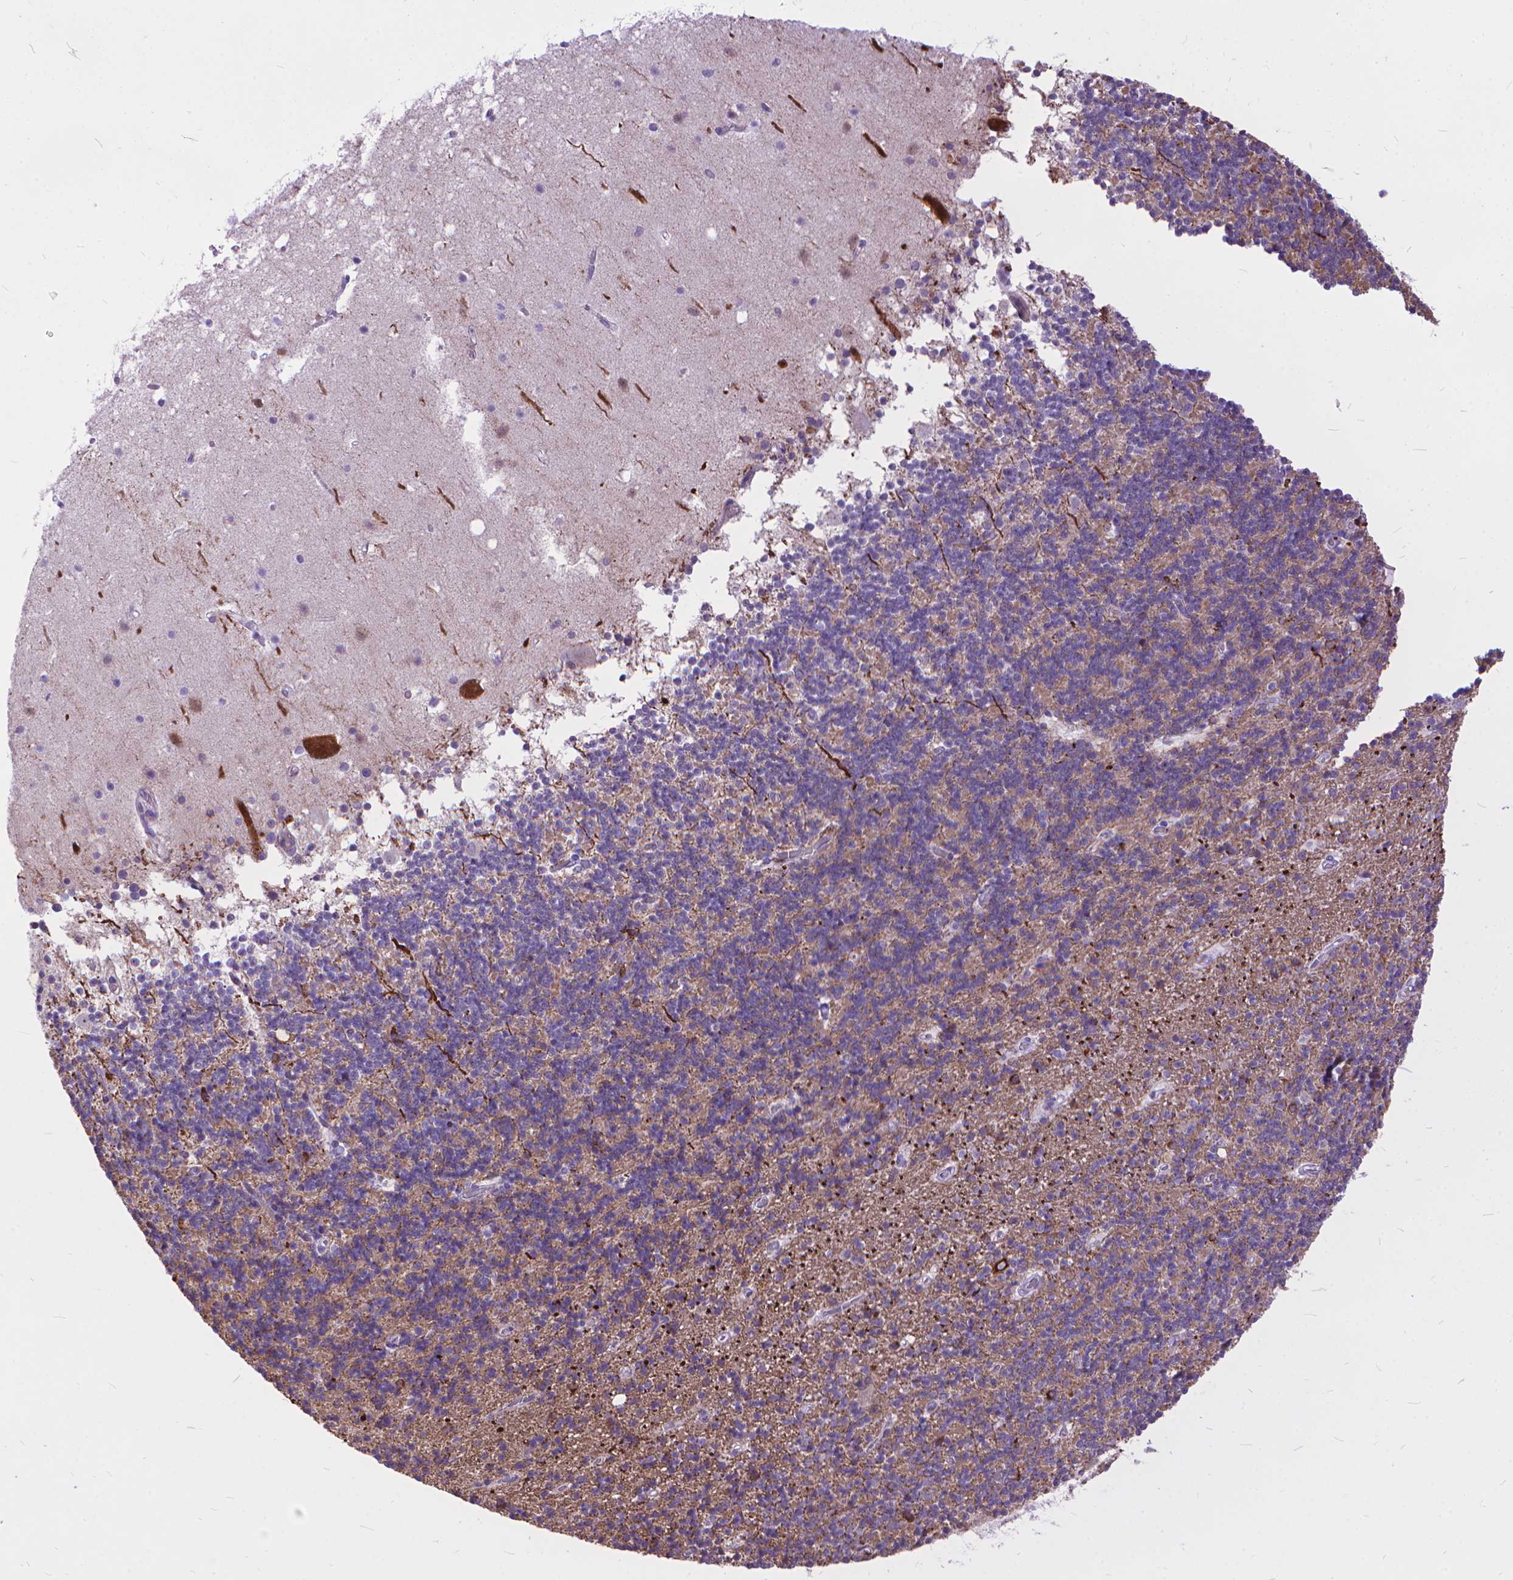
{"staining": {"intensity": "negative", "quantity": "none", "location": "none"}, "tissue": "cerebellum", "cell_type": "Cells in granular layer", "image_type": "normal", "snomed": [{"axis": "morphology", "description": "Normal tissue, NOS"}, {"axis": "topography", "description": "Cerebellum"}], "caption": "A photomicrograph of cerebellum stained for a protein reveals no brown staining in cells in granular layer.", "gene": "POLE4", "patient": {"sex": "male", "age": 70}}